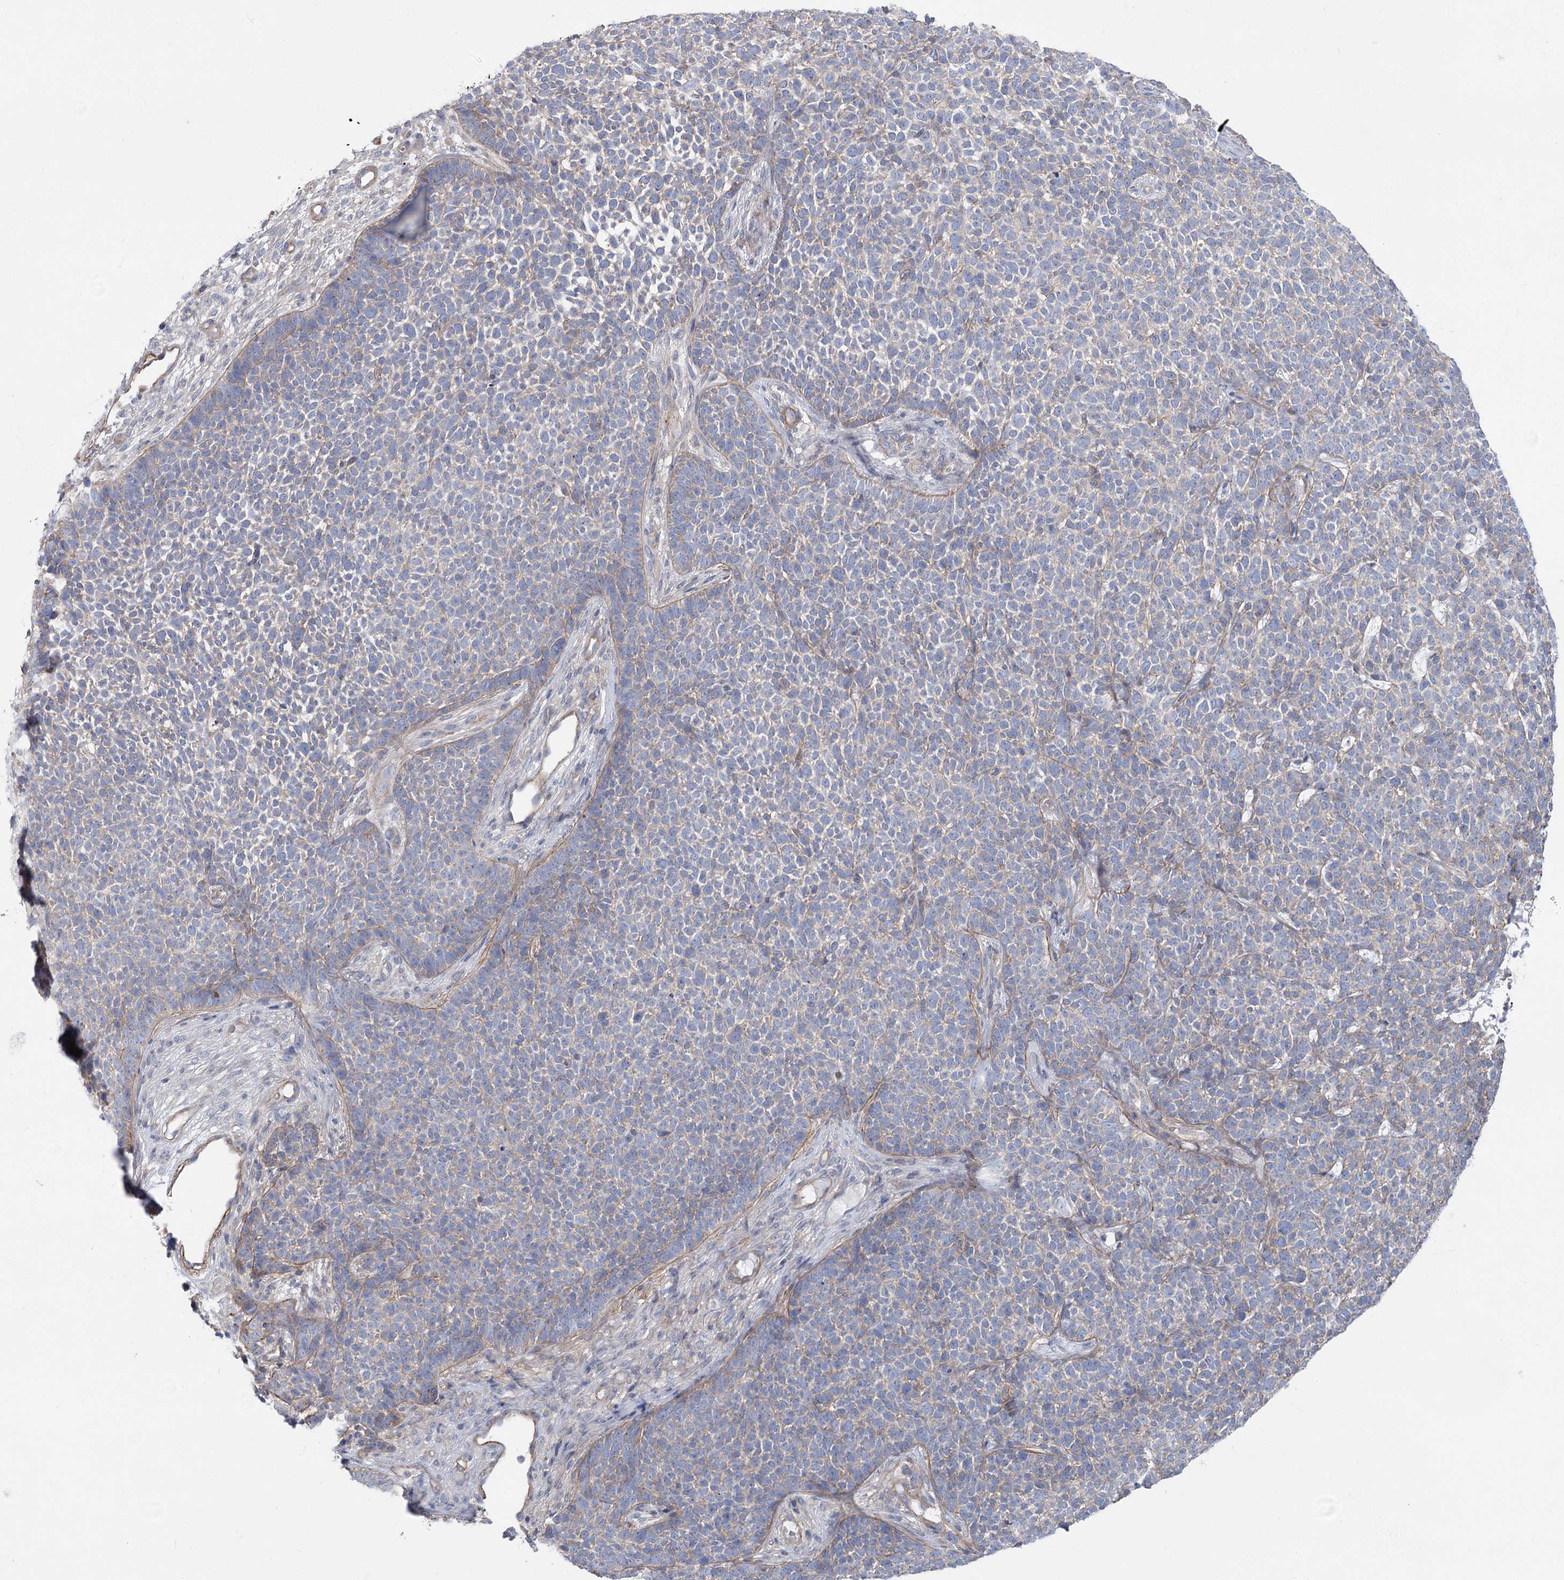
{"staining": {"intensity": "negative", "quantity": "none", "location": "none"}, "tissue": "skin cancer", "cell_type": "Tumor cells", "image_type": "cancer", "snomed": [{"axis": "morphology", "description": "Basal cell carcinoma"}, {"axis": "topography", "description": "Skin"}], "caption": "Tumor cells are negative for protein expression in human skin cancer (basal cell carcinoma).", "gene": "LARP1B", "patient": {"sex": "female", "age": 84}}